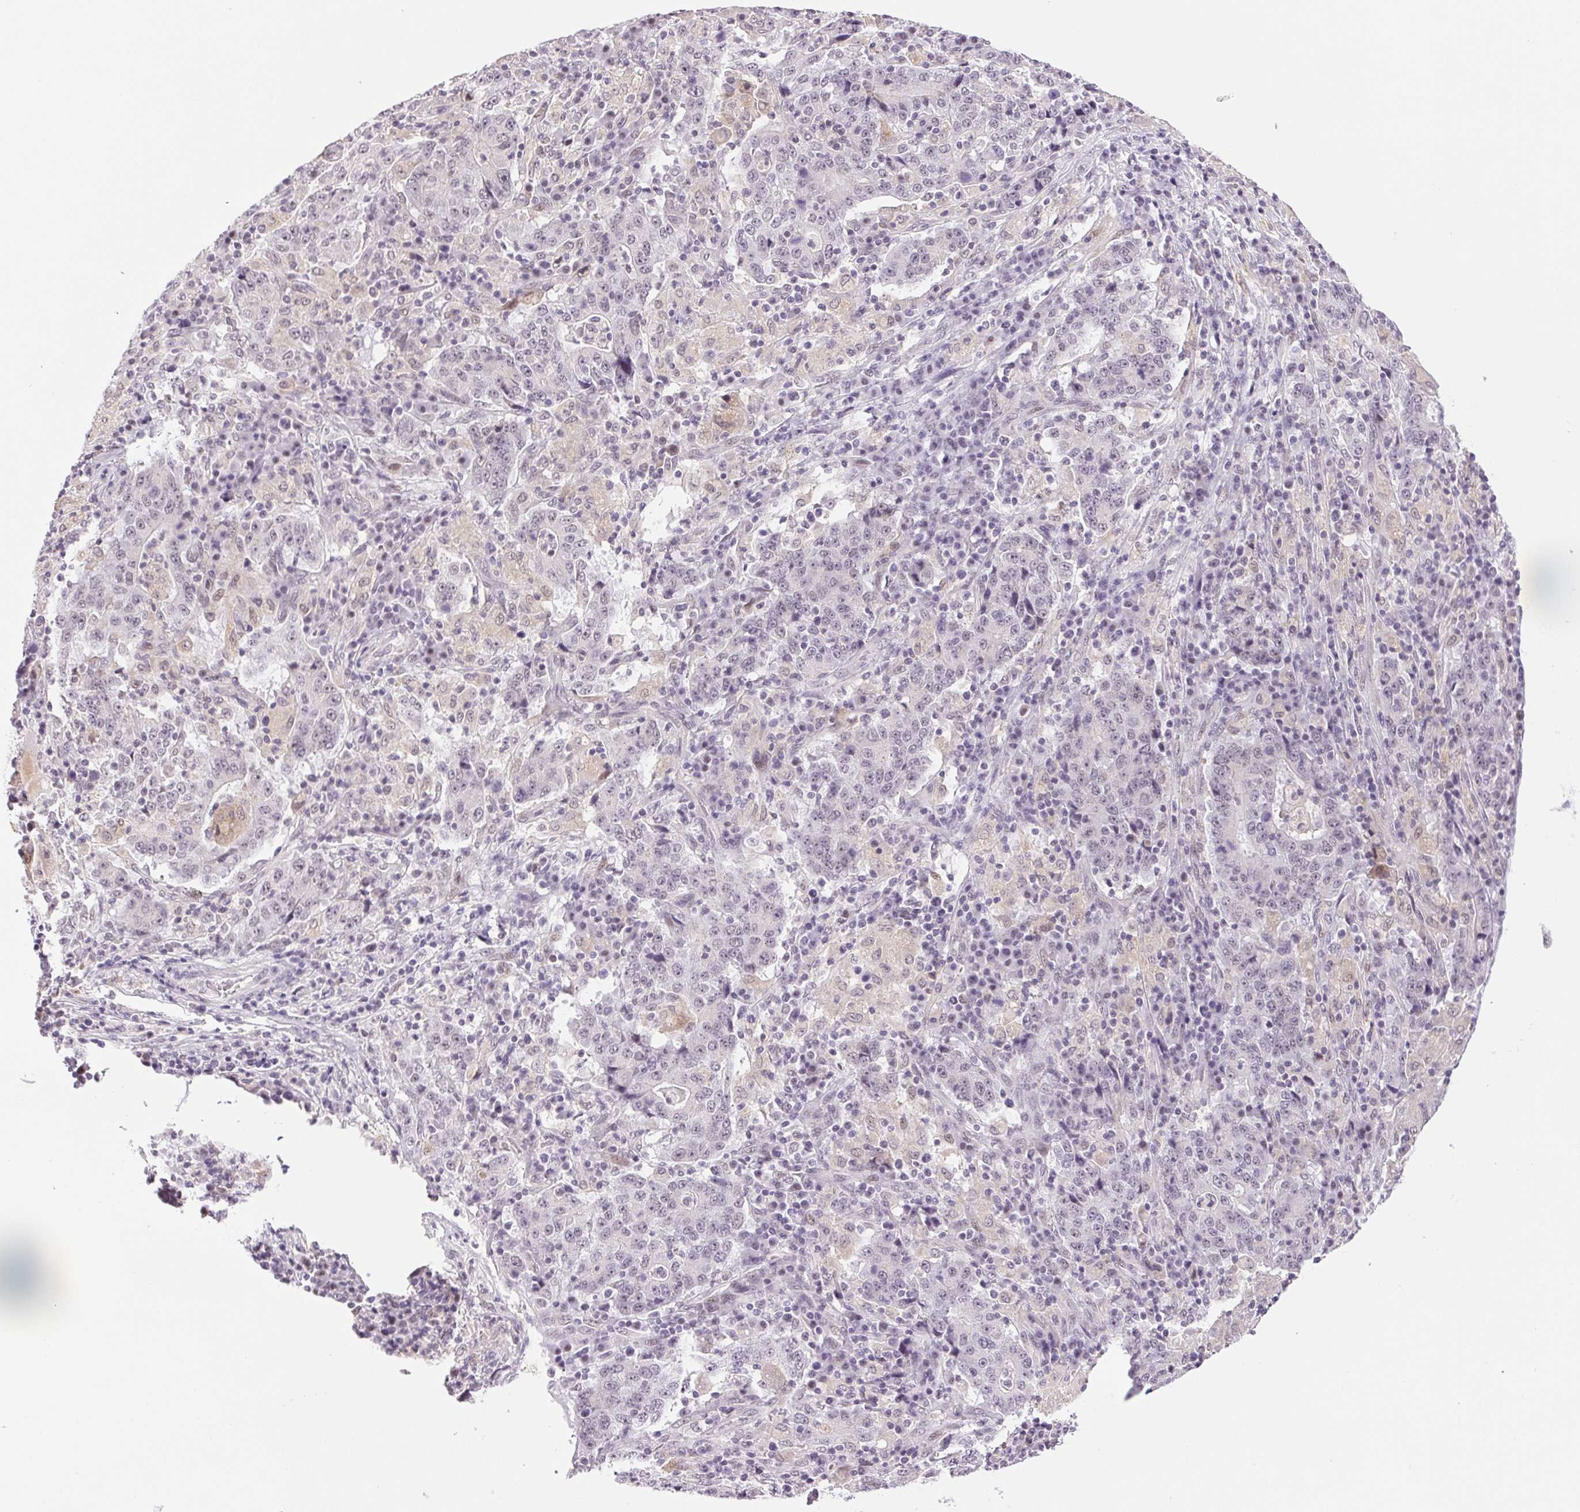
{"staining": {"intensity": "negative", "quantity": "none", "location": "none"}, "tissue": "stomach cancer", "cell_type": "Tumor cells", "image_type": "cancer", "snomed": [{"axis": "morphology", "description": "Normal tissue, NOS"}, {"axis": "morphology", "description": "Adenocarcinoma, NOS"}, {"axis": "topography", "description": "Stomach, upper"}, {"axis": "topography", "description": "Stomach"}], "caption": "Tumor cells are negative for brown protein staining in adenocarcinoma (stomach).", "gene": "GRHL3", "patient": {"sex": "male", "age": 59}}